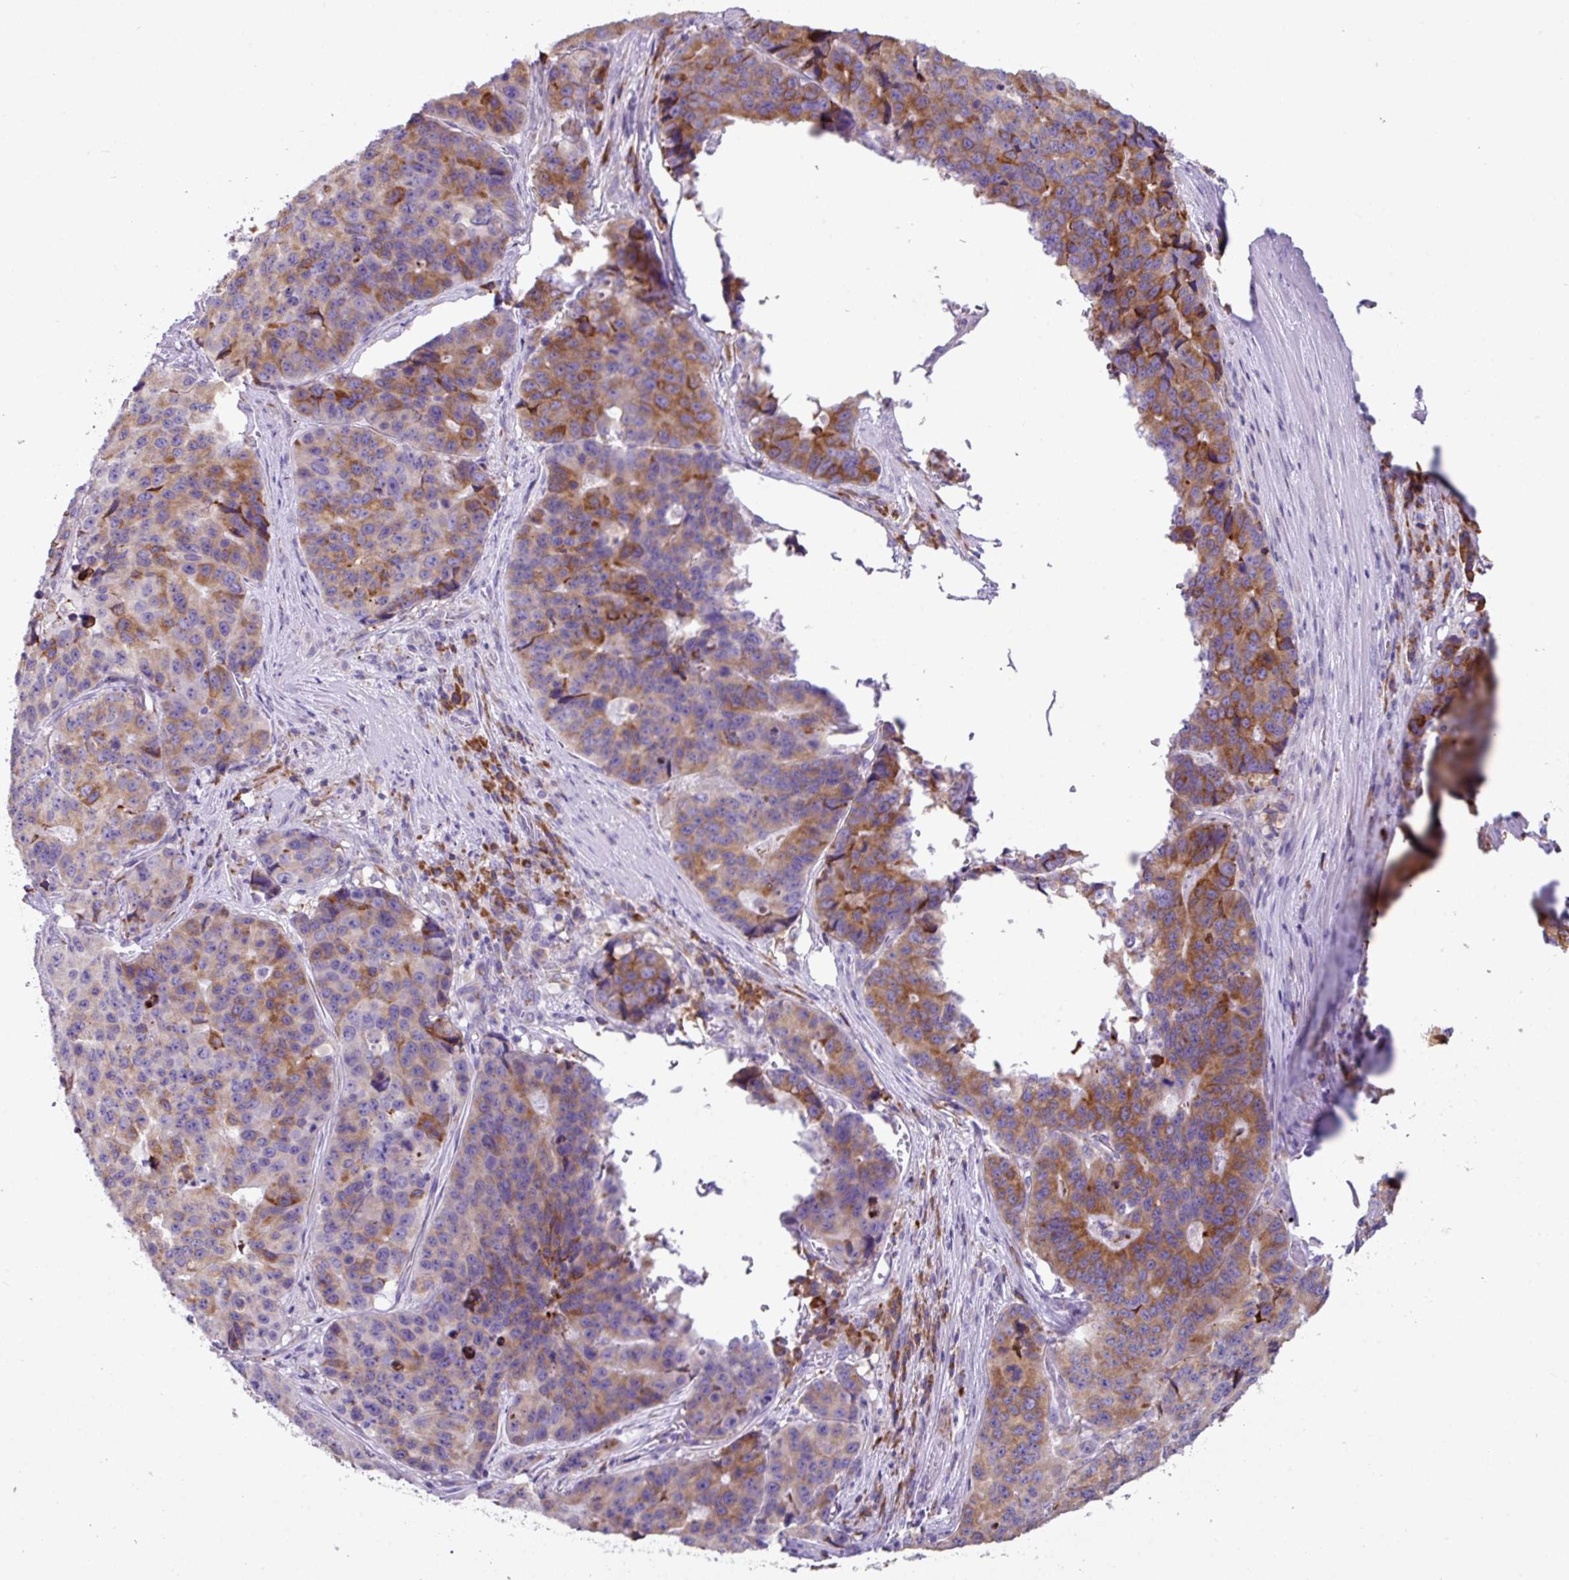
{"staining": {"intensity": "moderate", "quantity": "25%-75%", "location": "cytoplasmic/membranous"}, "tissue": "stomach cancer", "cell_type": "Tumor cells", "image_type": "cancer", "snomed": [{"axis": "morphology", "description": "Adenocarcinoma, NOS"}, {"axis": "topography", "description": "Stomach"}], "caption": "High-magnification brightfield microscopy of stomach adenocarcinoma stained with DAB (brown) and counterstained with hematoxylin (blue). tumor cells exhibit moderate cytoplasmic/membranous staining is appreciated in about25%-75% of cells.", "gene": "RGS21", "patient": {"sex": "male", "age": 71}}